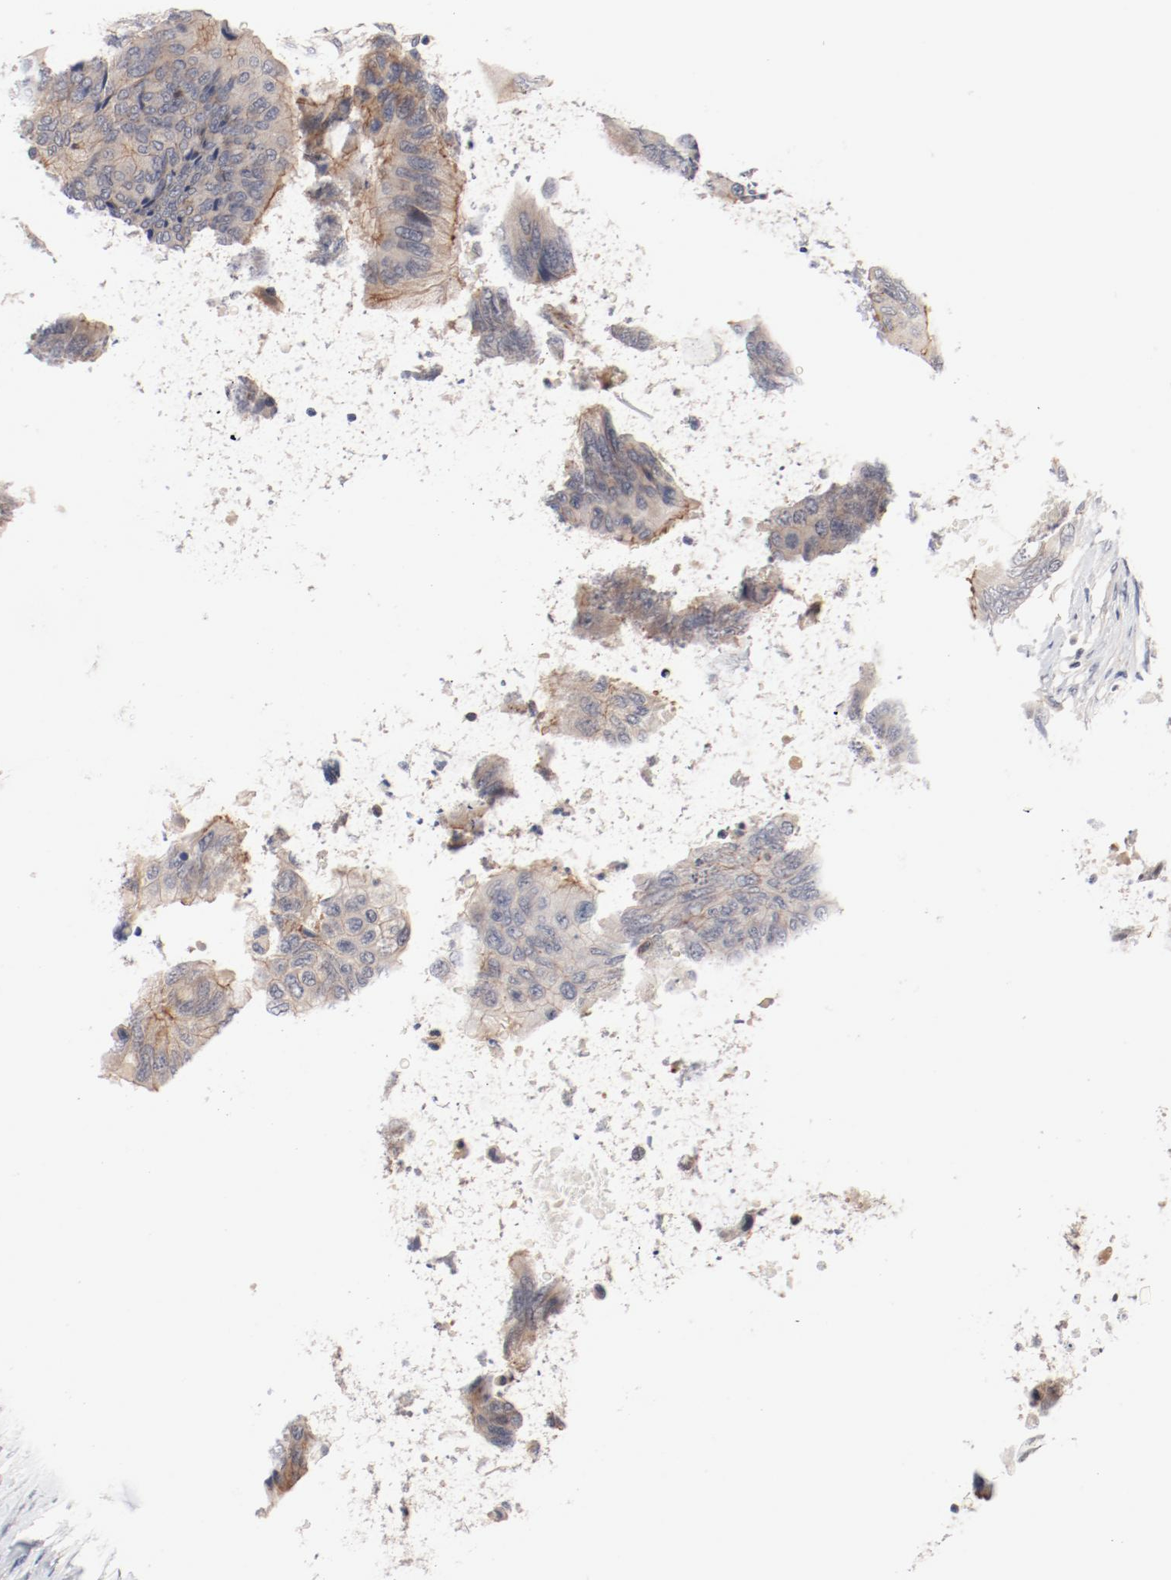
{"staining": {"intensity": "weak", "quantity": "25%-75%", "location": "cytoplasmic/membranous"}, "tissue": "colorectal cancer", "cell_type": "Tumor cells", "image_type": "cancer", "snomed": [{"axis": "morphology", "description": "Normal tissue, NOS"}, {"axis": "morphology", "description": "Adenocarcinoma, NOS"}, {"axis": "topography", "description": "Rectum"}, {"axis": "topography", "description": "Peripheral nerve tissue"}], "caption": "Tumor cells demonstrate low levels of weak cytoplasmic/membranous expression in approximately 25%-75% of cells in human colorectal adenocarcinoma.", "gene": "ZNF267", "patient": {"sex": "female", "age": 77}}